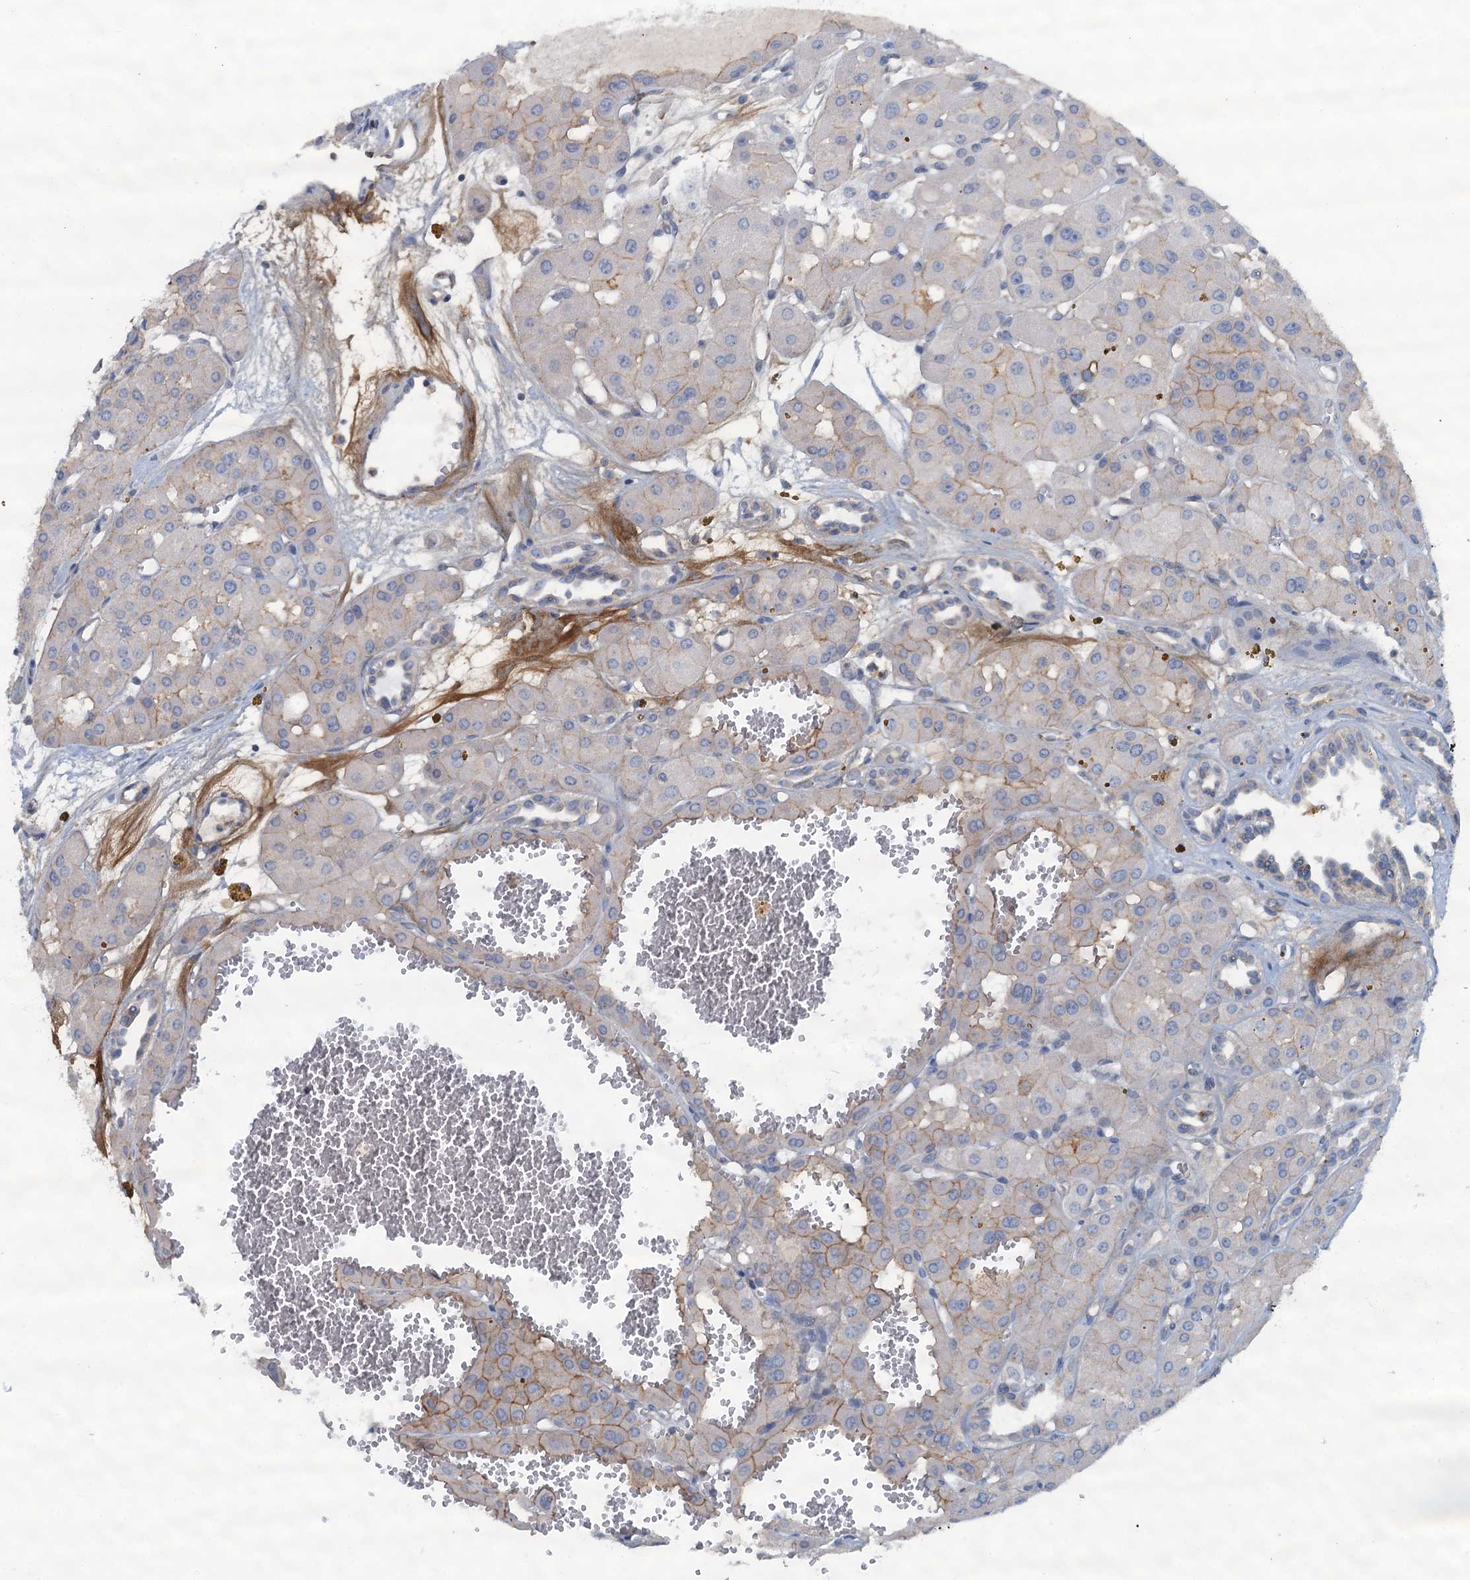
{"staining": {"intensity": "moderate", "quantity": "<25%", "location": "cytoplasmic/membranous"}, "tissue": "renal cancer", "cell_type": "Tumor cells", "image_type": "cancer", "snomed": [{"axis": "morphology", "description": "Carcinoma, NOS"}, {"axis": "topography", "description": "Kidney"}], "caption": "The micrograph demonstrates staining of carcinoma (renal), revealing moderate cytoplasmic/membranous protein expression (brown color) within tumor cells.", "gene": "THAP10", "patient": {"sex": "female", "age": 75}}